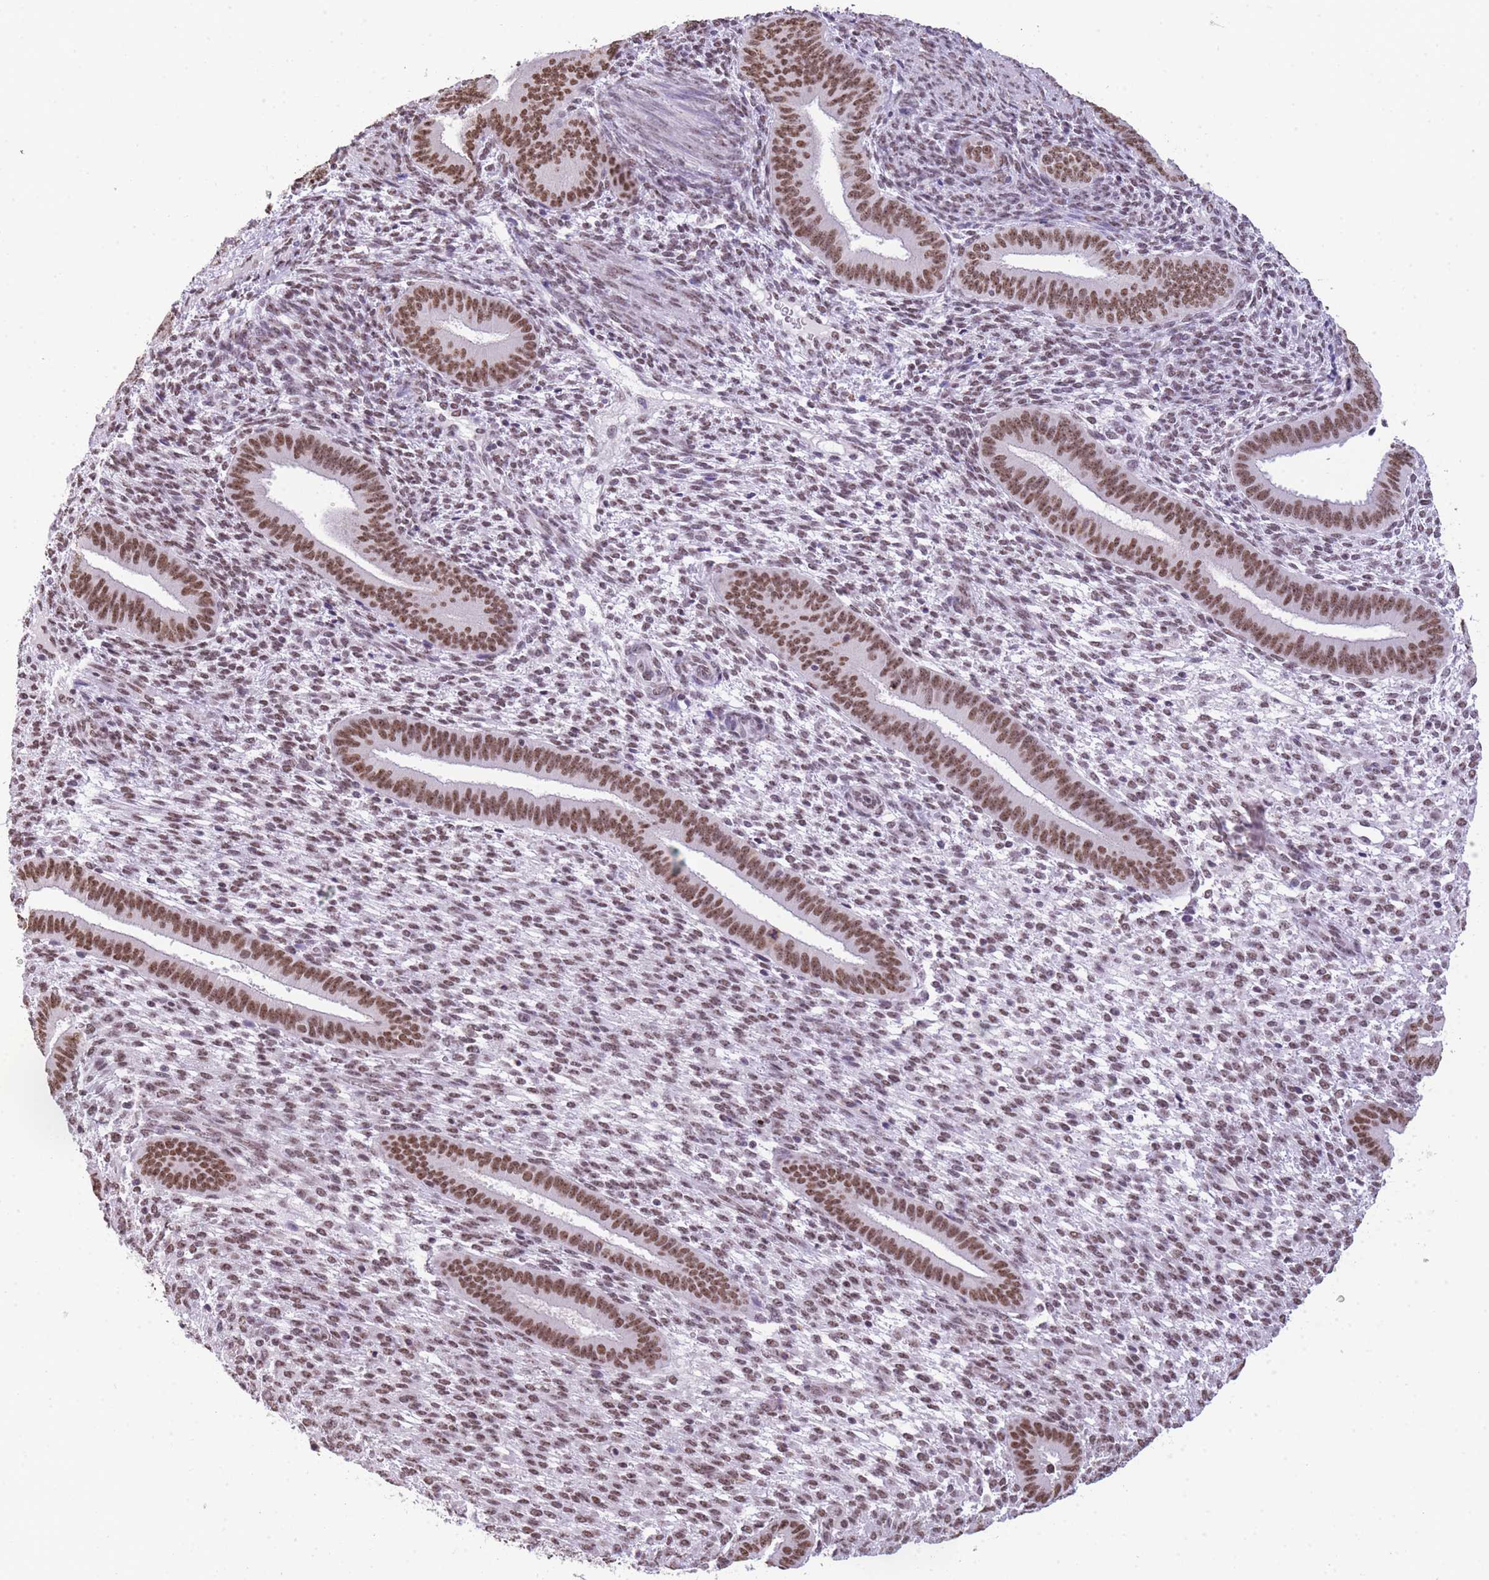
{"staining": {"intensity": "weak", "quantity": "25%-75%", "location": "nuclear"}, "tissue": "endometrium", "cell_type": "Cells in endometrial stroma", "image_type": "normal", "snomed": [{"axis": "morphology", "description": "Normal tissue, NOS"}, {"axis": "topography", "description": "Endometrium"}], "caption": "This image demonstrates immunohistochemistry staining of benign human endometrium, with low weak nuclear staining in about 25%-75% of cells in endometrial stroma.", "gene": "EVC2", "patient": {"sex": "female", "age": 36}}